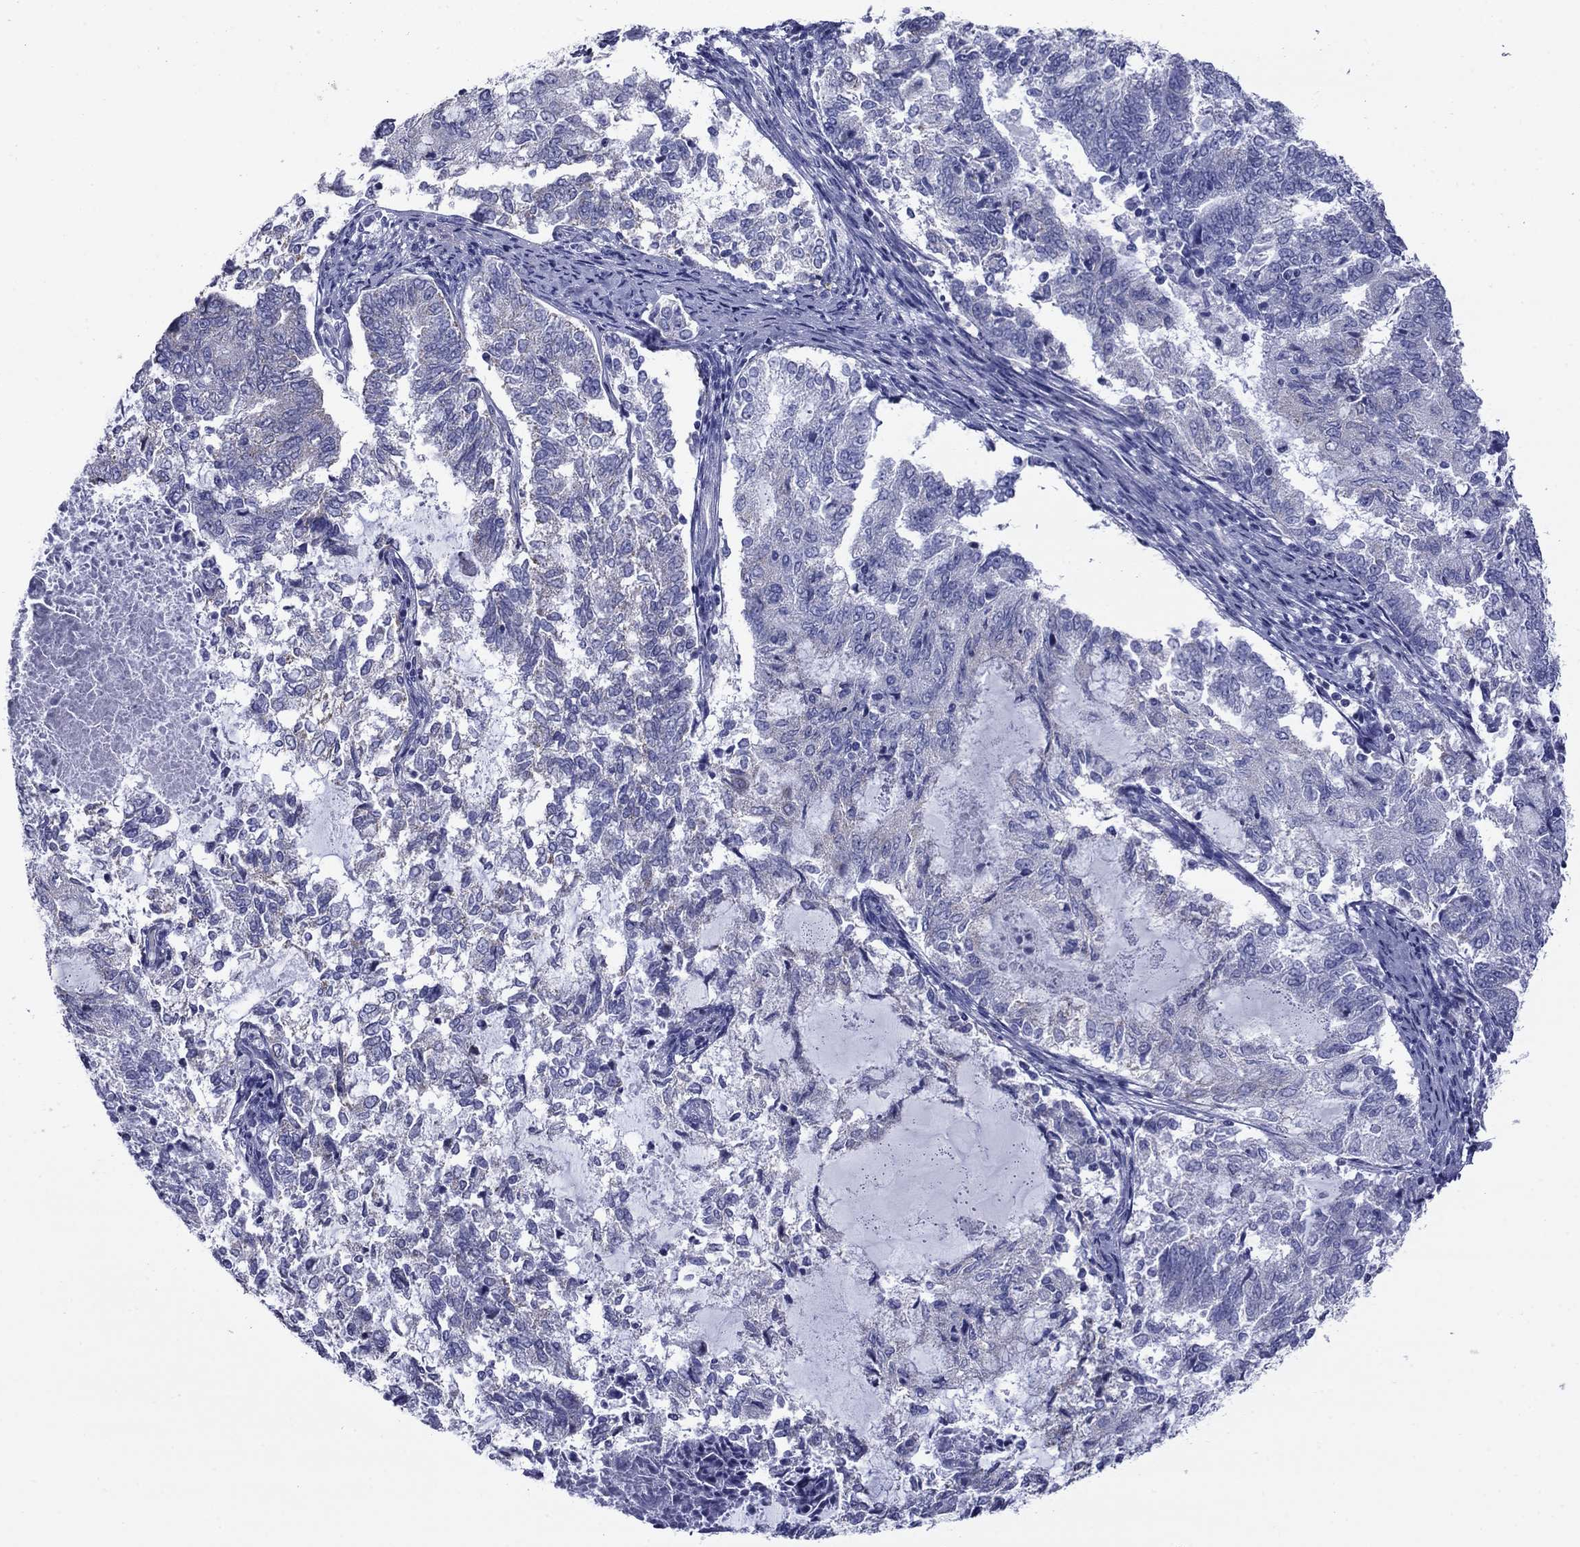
{"staining": {"intensity": "negative", "quantity": "none", "location": "none"}, "tissue": "endometrial cancer", "cell_type": "Tumor cells", "image_type": "cancer", "snomed": [{"axis": "morphology", "description": "Adenocarcinoma, NOS"}, {"axis": "topography", "description": "Endometrium"}], "caption": "Human endometrial cancer stained for a protein using immunohistochemistry displays no expression in tumor cells.", "gene": "ACADSB", "patient": {"sex": "female", "age": 65}}